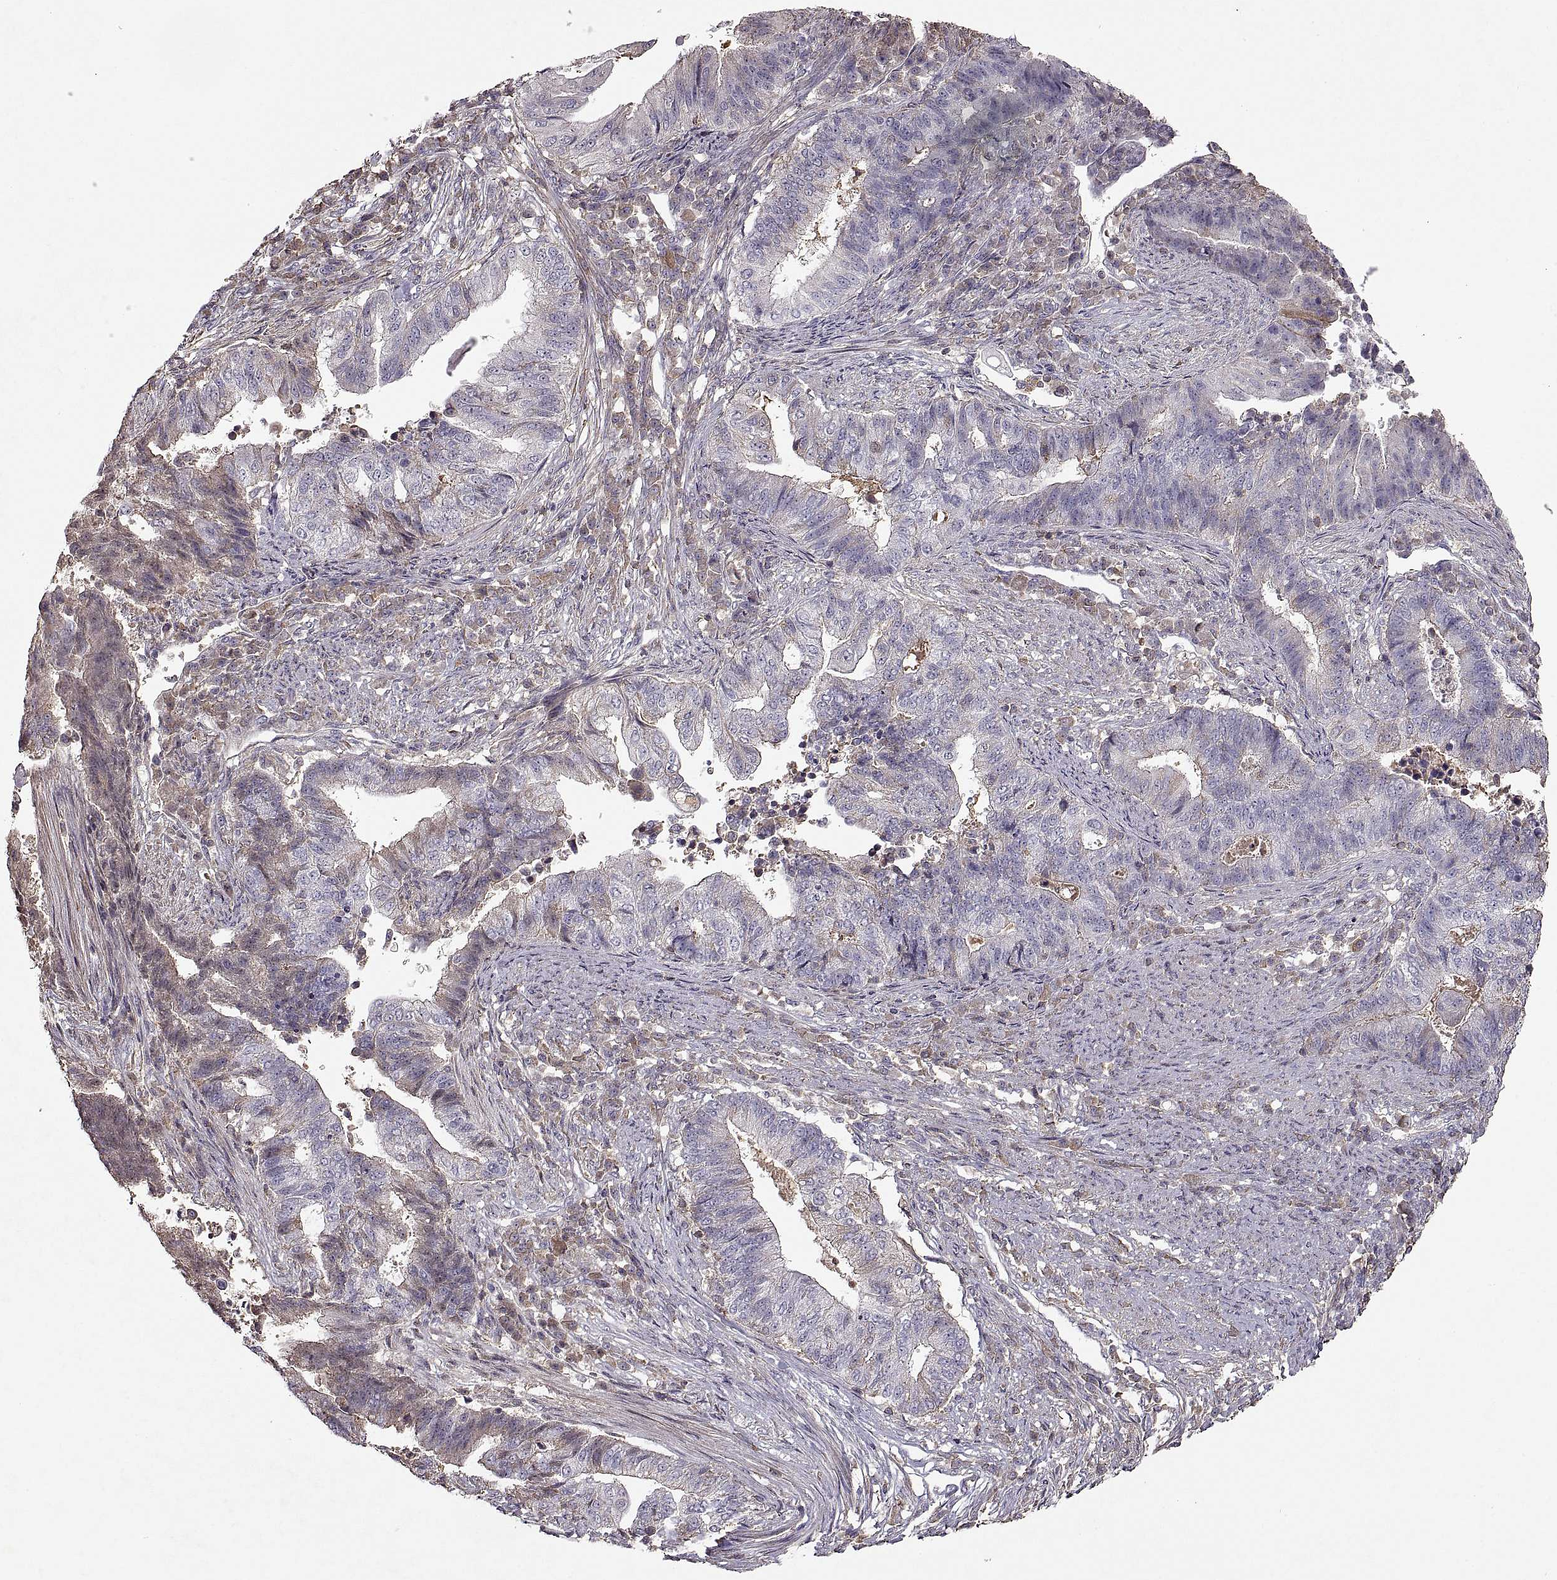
{"staining": {"intensity": "negative", "quantity": "none", "location": "none"}, "tissue": "endometrial cancer", "cell_type": "Tumor cells", "image_type": "cancer", "snomed": [{"axis": "morphology", "description": "Adenocarcinoma, NOS"}, {"axis": "topography", "description": "Uterus"}, {"axis": "topography", "description": "Endometrium"}], "caption": "High magnification brightfield microscopy of endometrial cancer stained with DAB (3,3'-diaminobenzidine) (brown) and counterstained with hematoxylin (blue): tumor cells show no significant expression.", "gene": "ADAM11", "patient": {"sex": "female", "age": 54}}